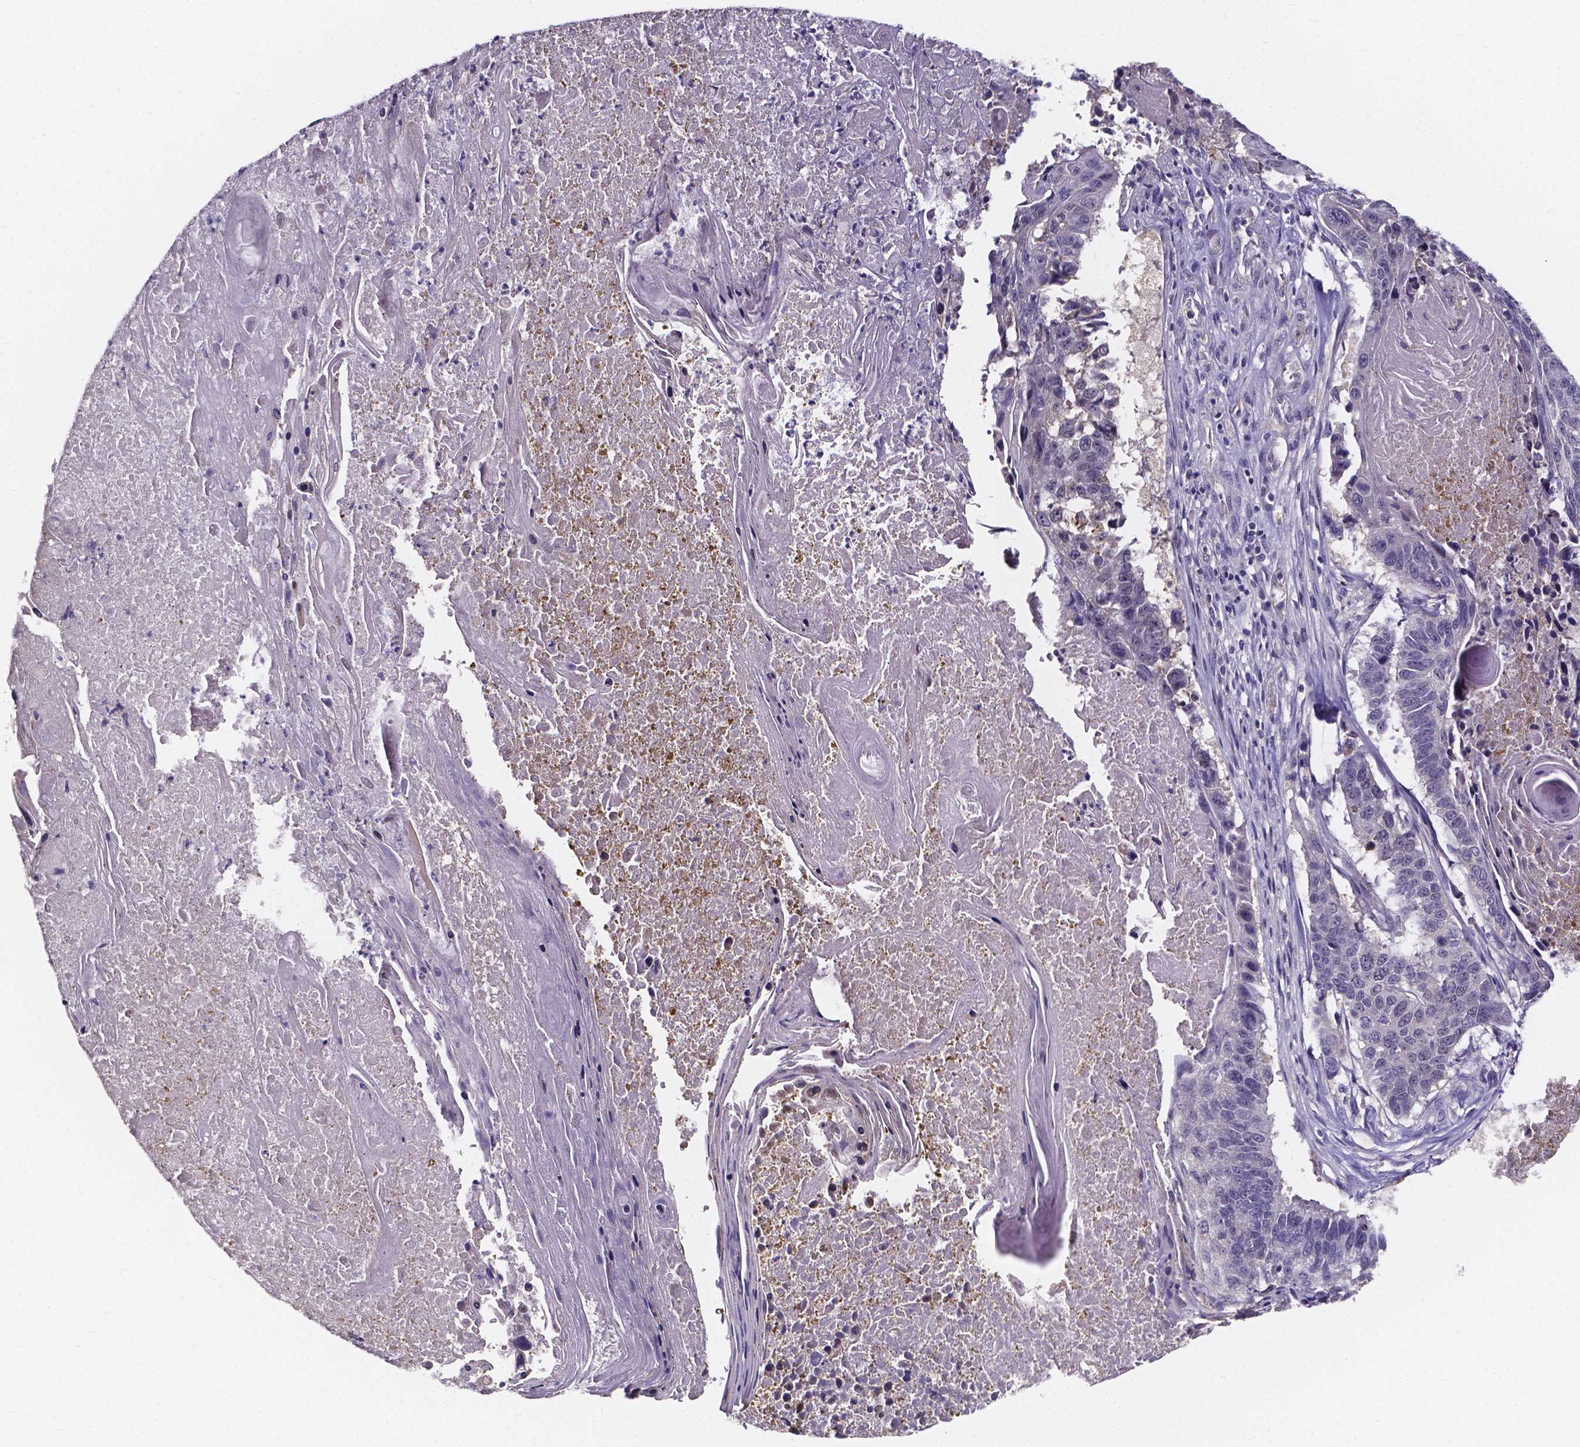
{"staining": {"intensity": "negative", "quantity": "none", "location": "none"}, "tissue": "lung cancer", "cell_type": "Tumor cells", "image_type": "cancer", "snomed": [{"axis": "morphology", "description": "Squamous cell carcinoma, NOS"}, {"axis": "topography", "description": "Lung"}], "caption": "This is a histopathology image of IHC staining of lung squamous cell carcinoma, which shows no staining in tumor cells. (Brightfield microscopy of DAB (3,3'-diaminobenzidine) IHC at high magnification).", "gene": "SPOCD1", "patient": {"sex": "male", "age": 73}}